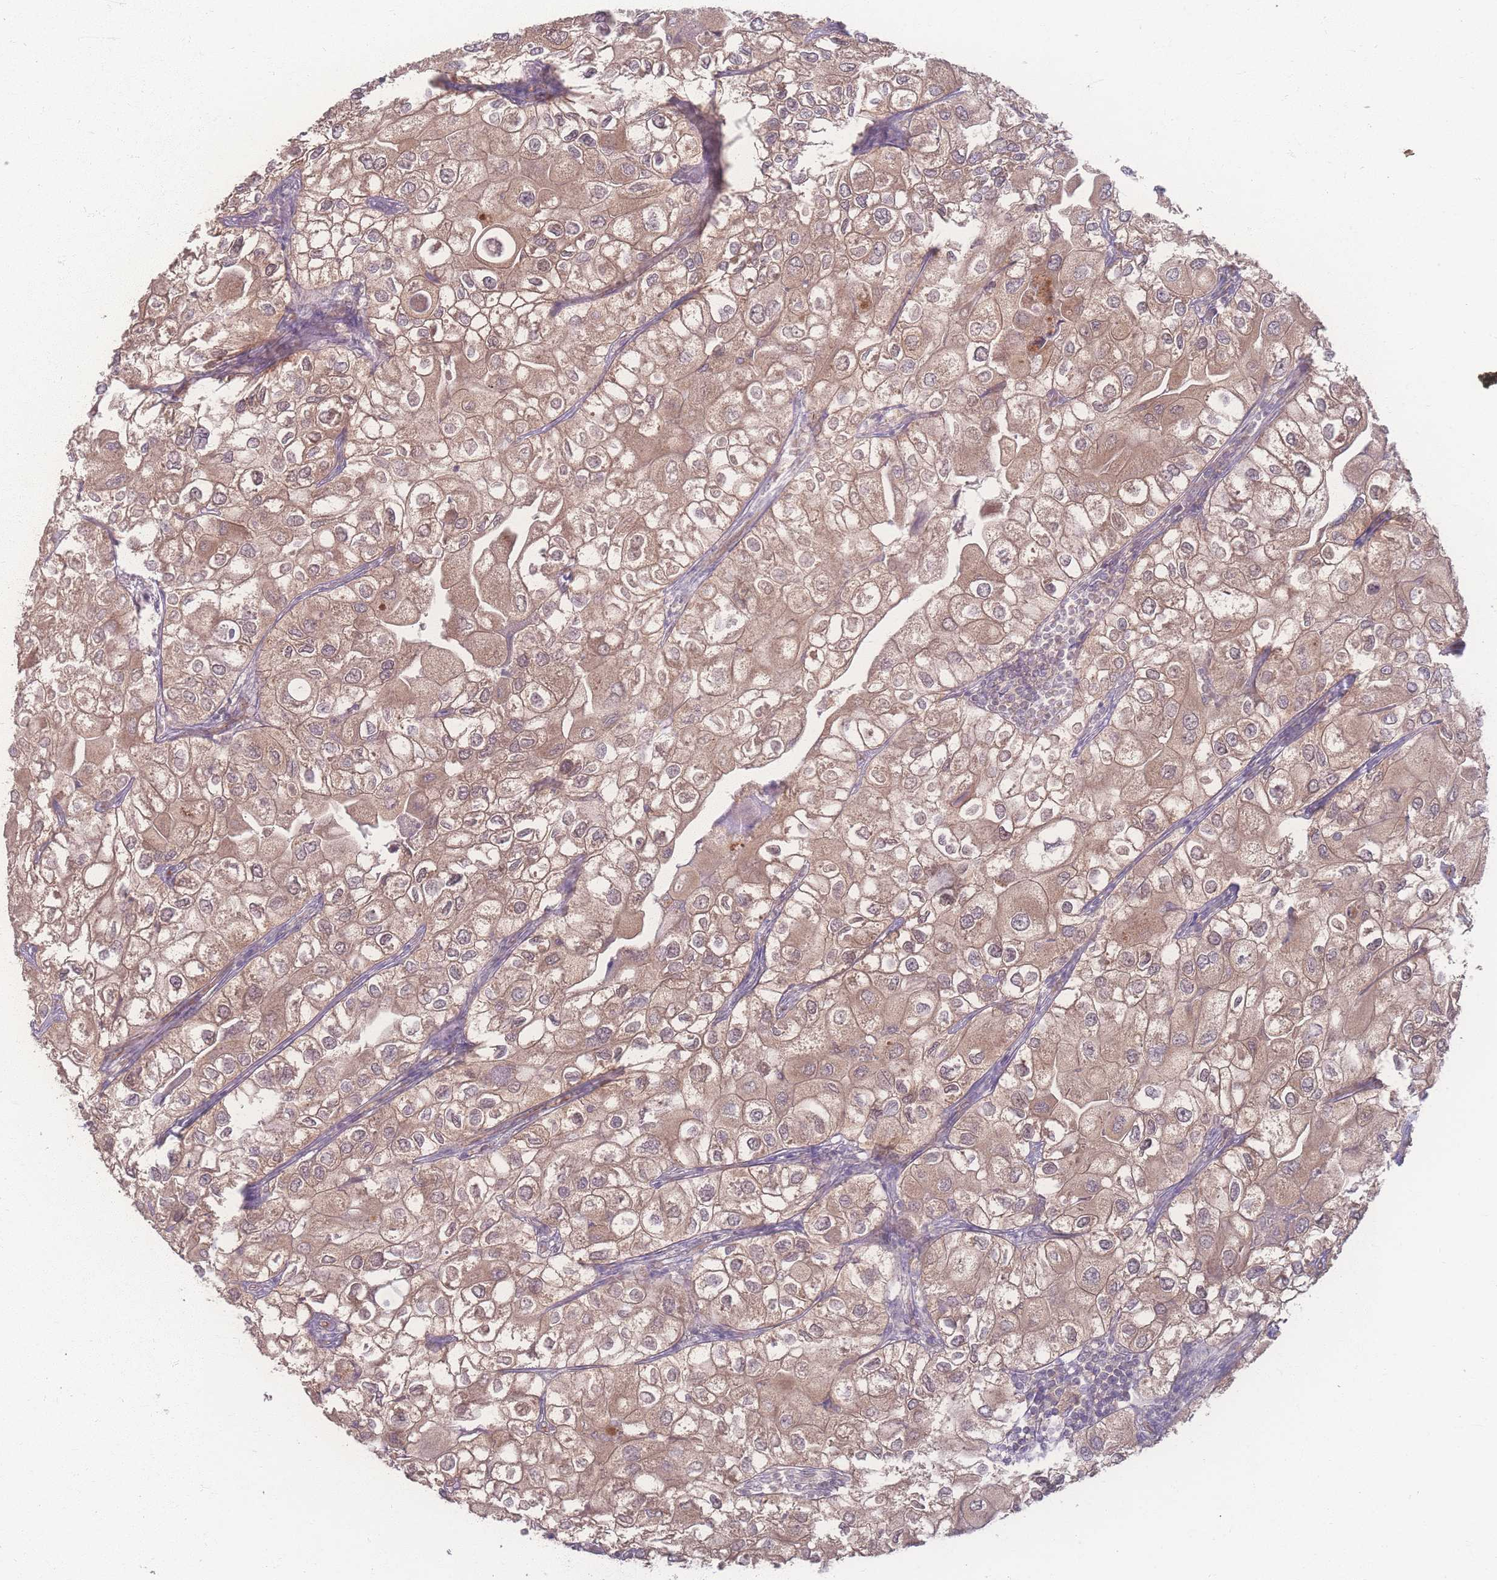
{"staining": {"intensity": "moderate", "quantity": ">75%", "location": "cytoplasmic/membranous"}, "tissue": "urothelial cancer", "cell_type": "Tumor cells", "image_type": "cancer", "snomed": [{"axis": "morphology", "description": "Urothelial carcinoma, High grade"}, {"axis": "topography", "description": "Urinary bladder"}], "caption": "Protein staining of high-grade urothelial carcinoma tissue displays moderate cytoplasmic/membranous positivity in about >75% of tumor cells.", "gene": "INSR", "patient": {"sex": "male", "age": 64}}